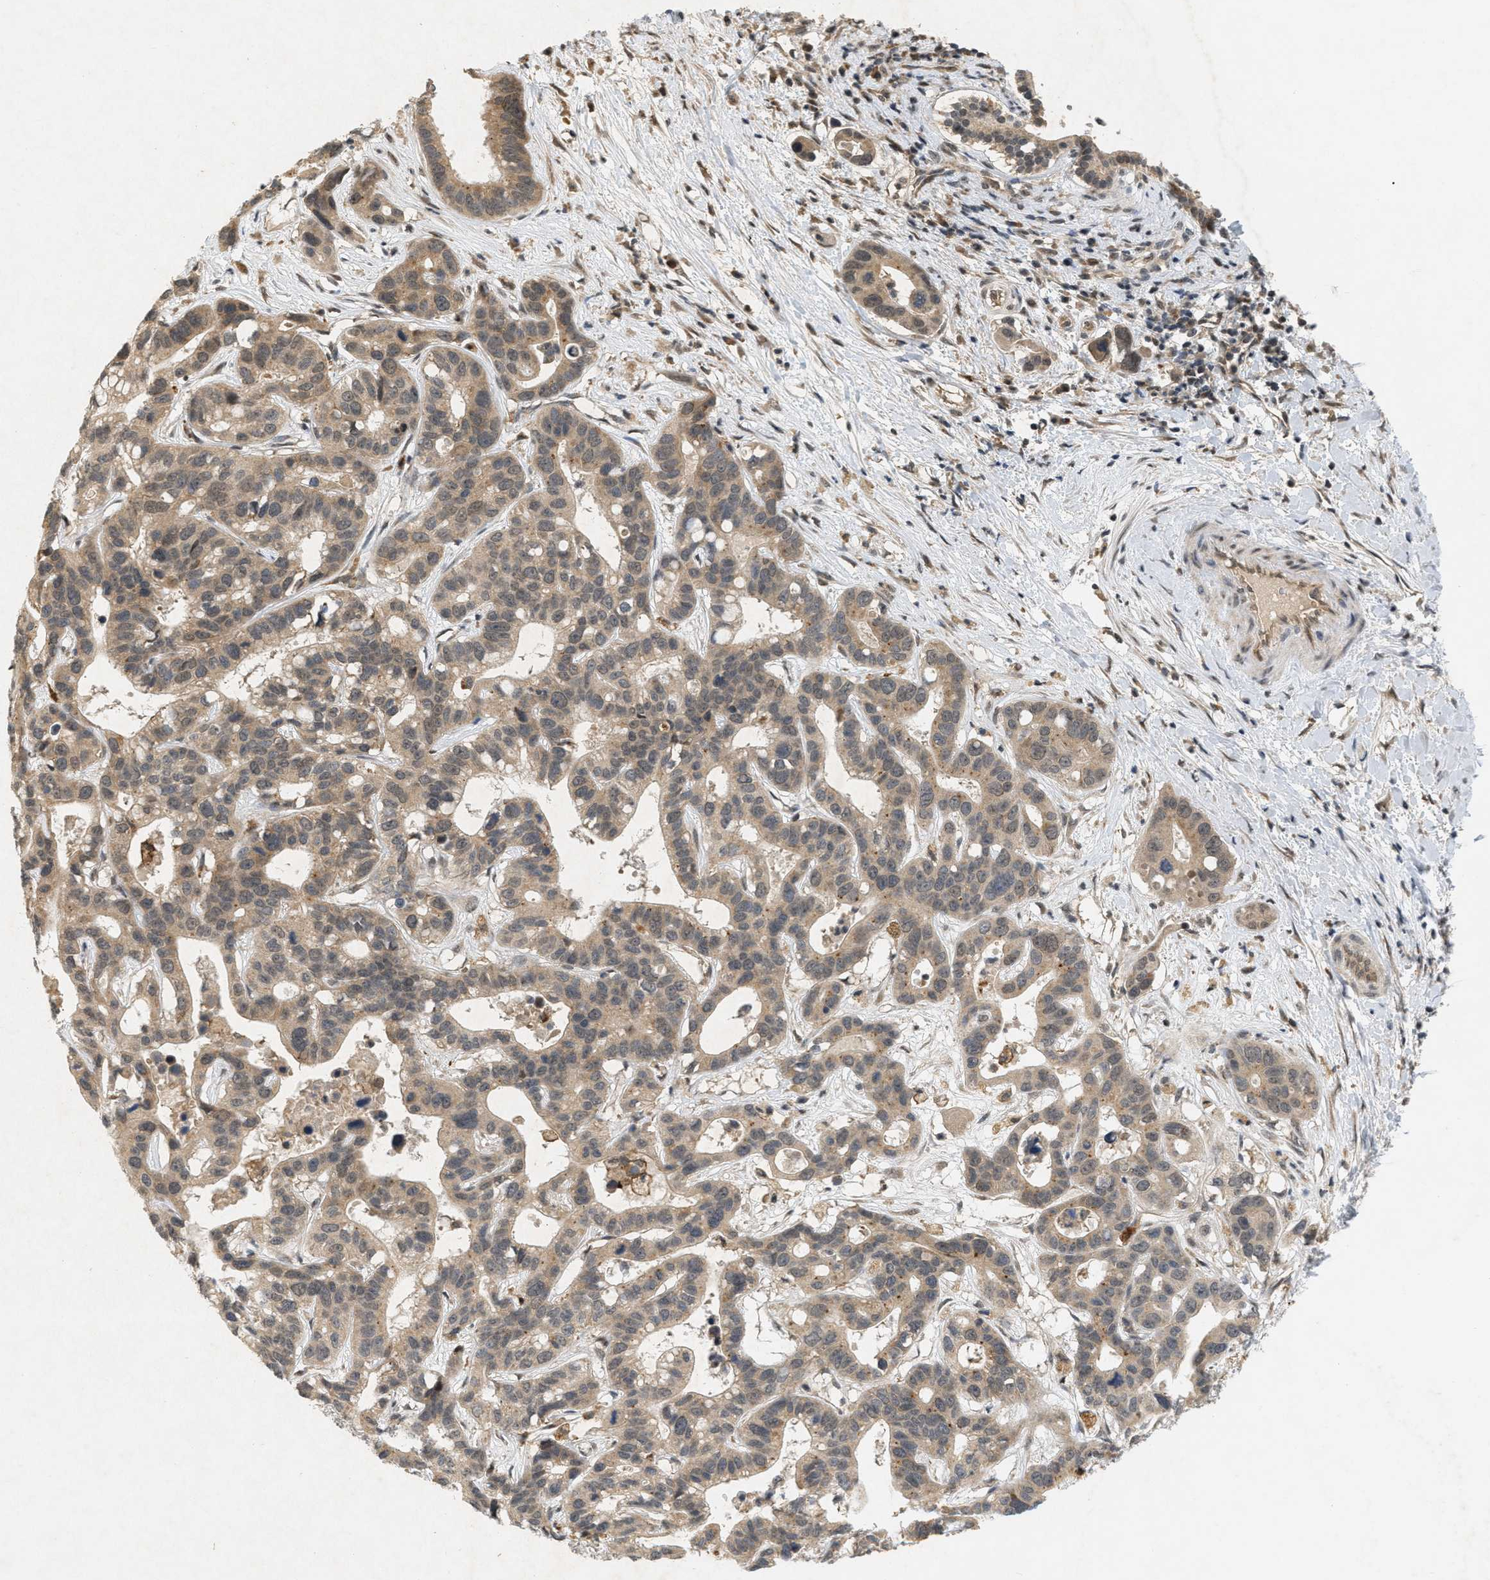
{"staining": {"intensity": "moderate", "quantity": ">75%", "location": "cytoplasmic/membranous"}, "tissue": "liver cancer", "cell_type": "Tumor cells", "image_type": "cancer", "snomed": [{"axis": "morphology", "description": "Cholangiocarcinoma"}, {"axis": "topography", "description": "Liver"}], "caption": "A brown stain shows moderate cytoplasmic/membranous expression of a protein in liver cancer (cholangiocarcinoma) tumor cells.", "gene": "PRKD1", "patient": {"sex": "female", "age": 65}}